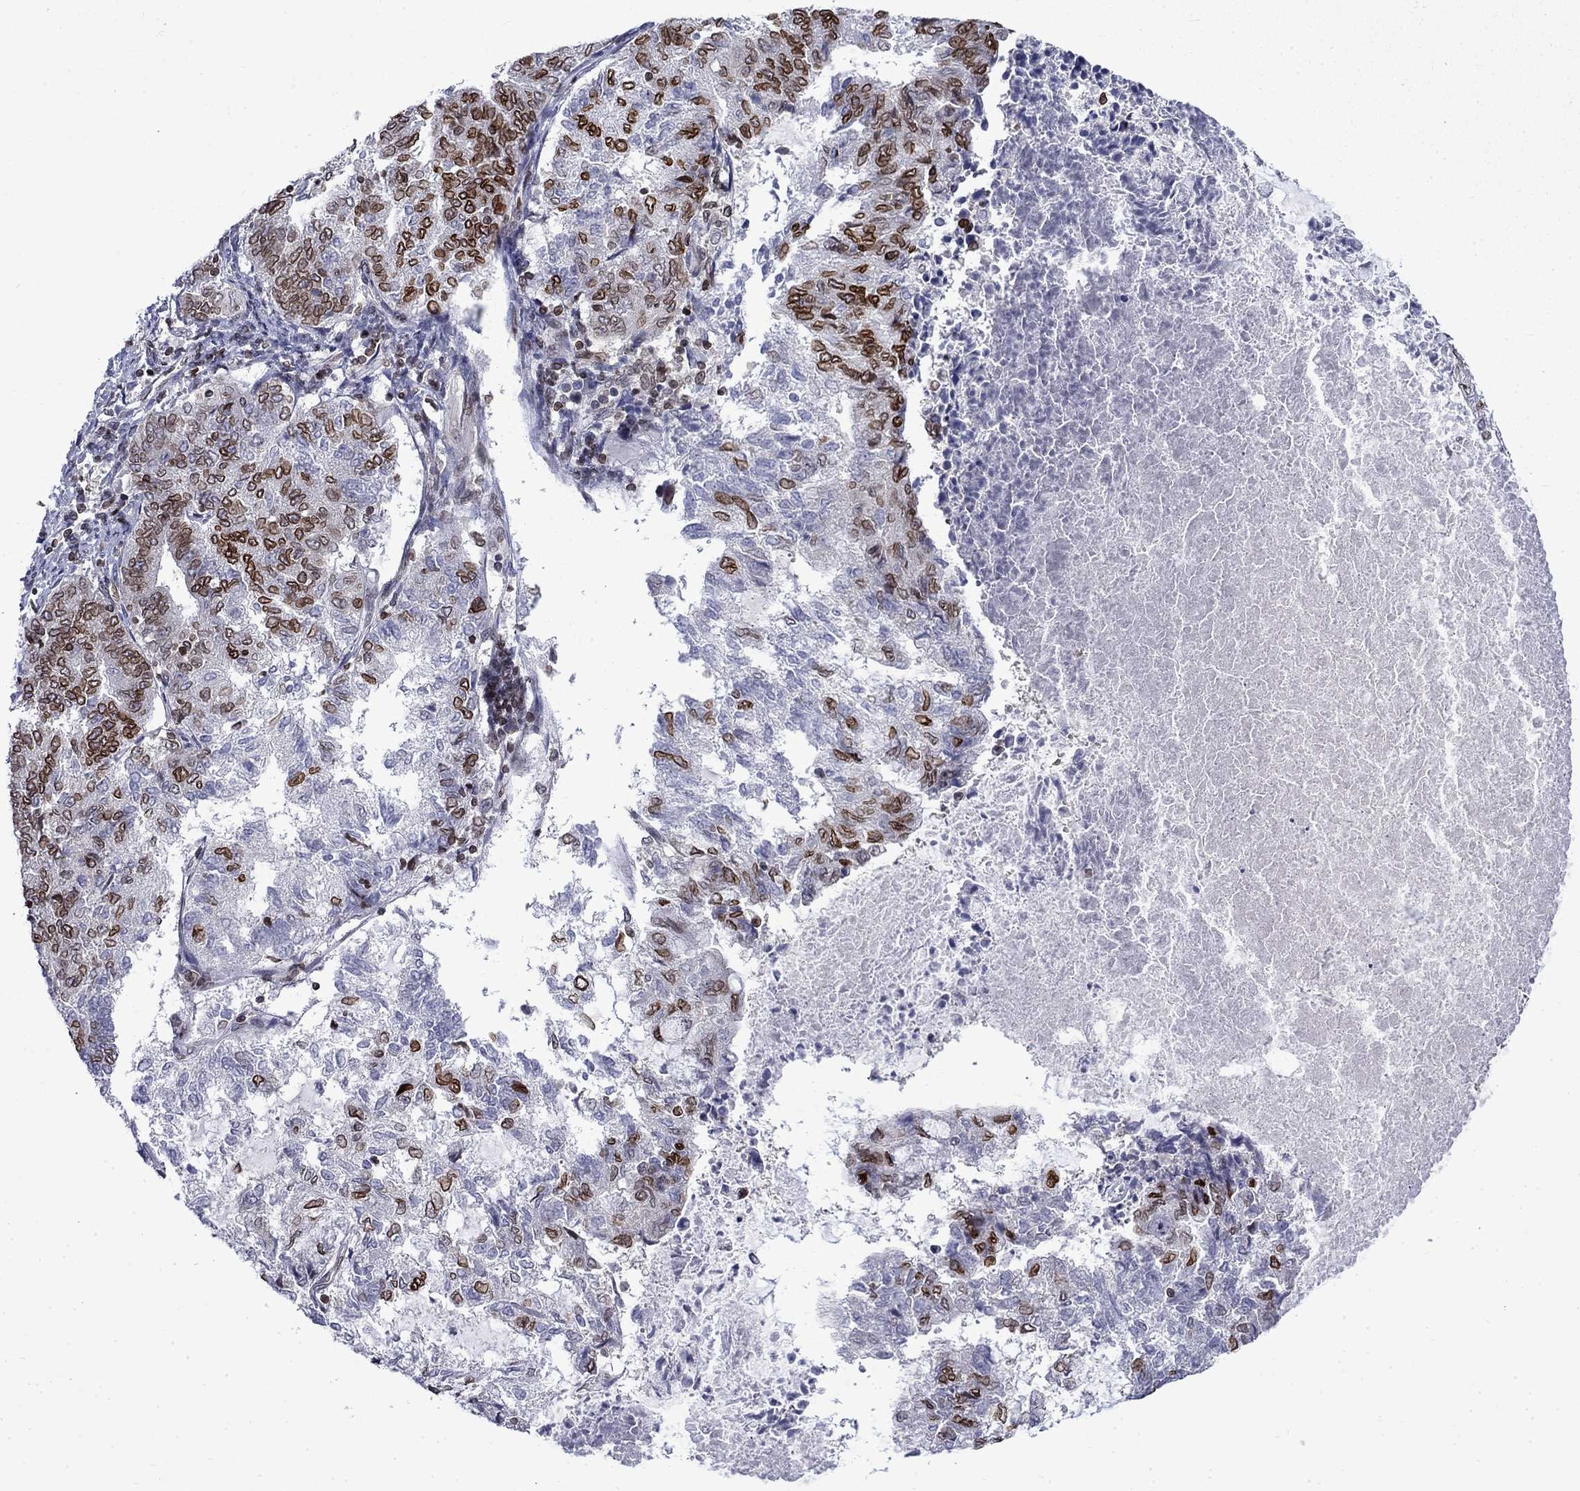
{"staining": {"intensity": "strong", "quantity": "<25%", "location": "cytoplasmic/membranous,nuclear"}, "tissue": "endometrial cancer", "cell_type": "Tumor cells", "image_type": "cancer", "snomed": [{"axis": "morphology", "description": "Adenocarcinoma, NOS"}, {"axis": "topography", "description": "Endometrium"}], "caption": "The photomicrograph demonstrates a brown stain indicating the presence of a protein in the cytoplasmic/membranous and nuclear of tumor cells in endometrial cancer.", "gene": "SLA", "patient": {"sex": "female", "age": 65}}